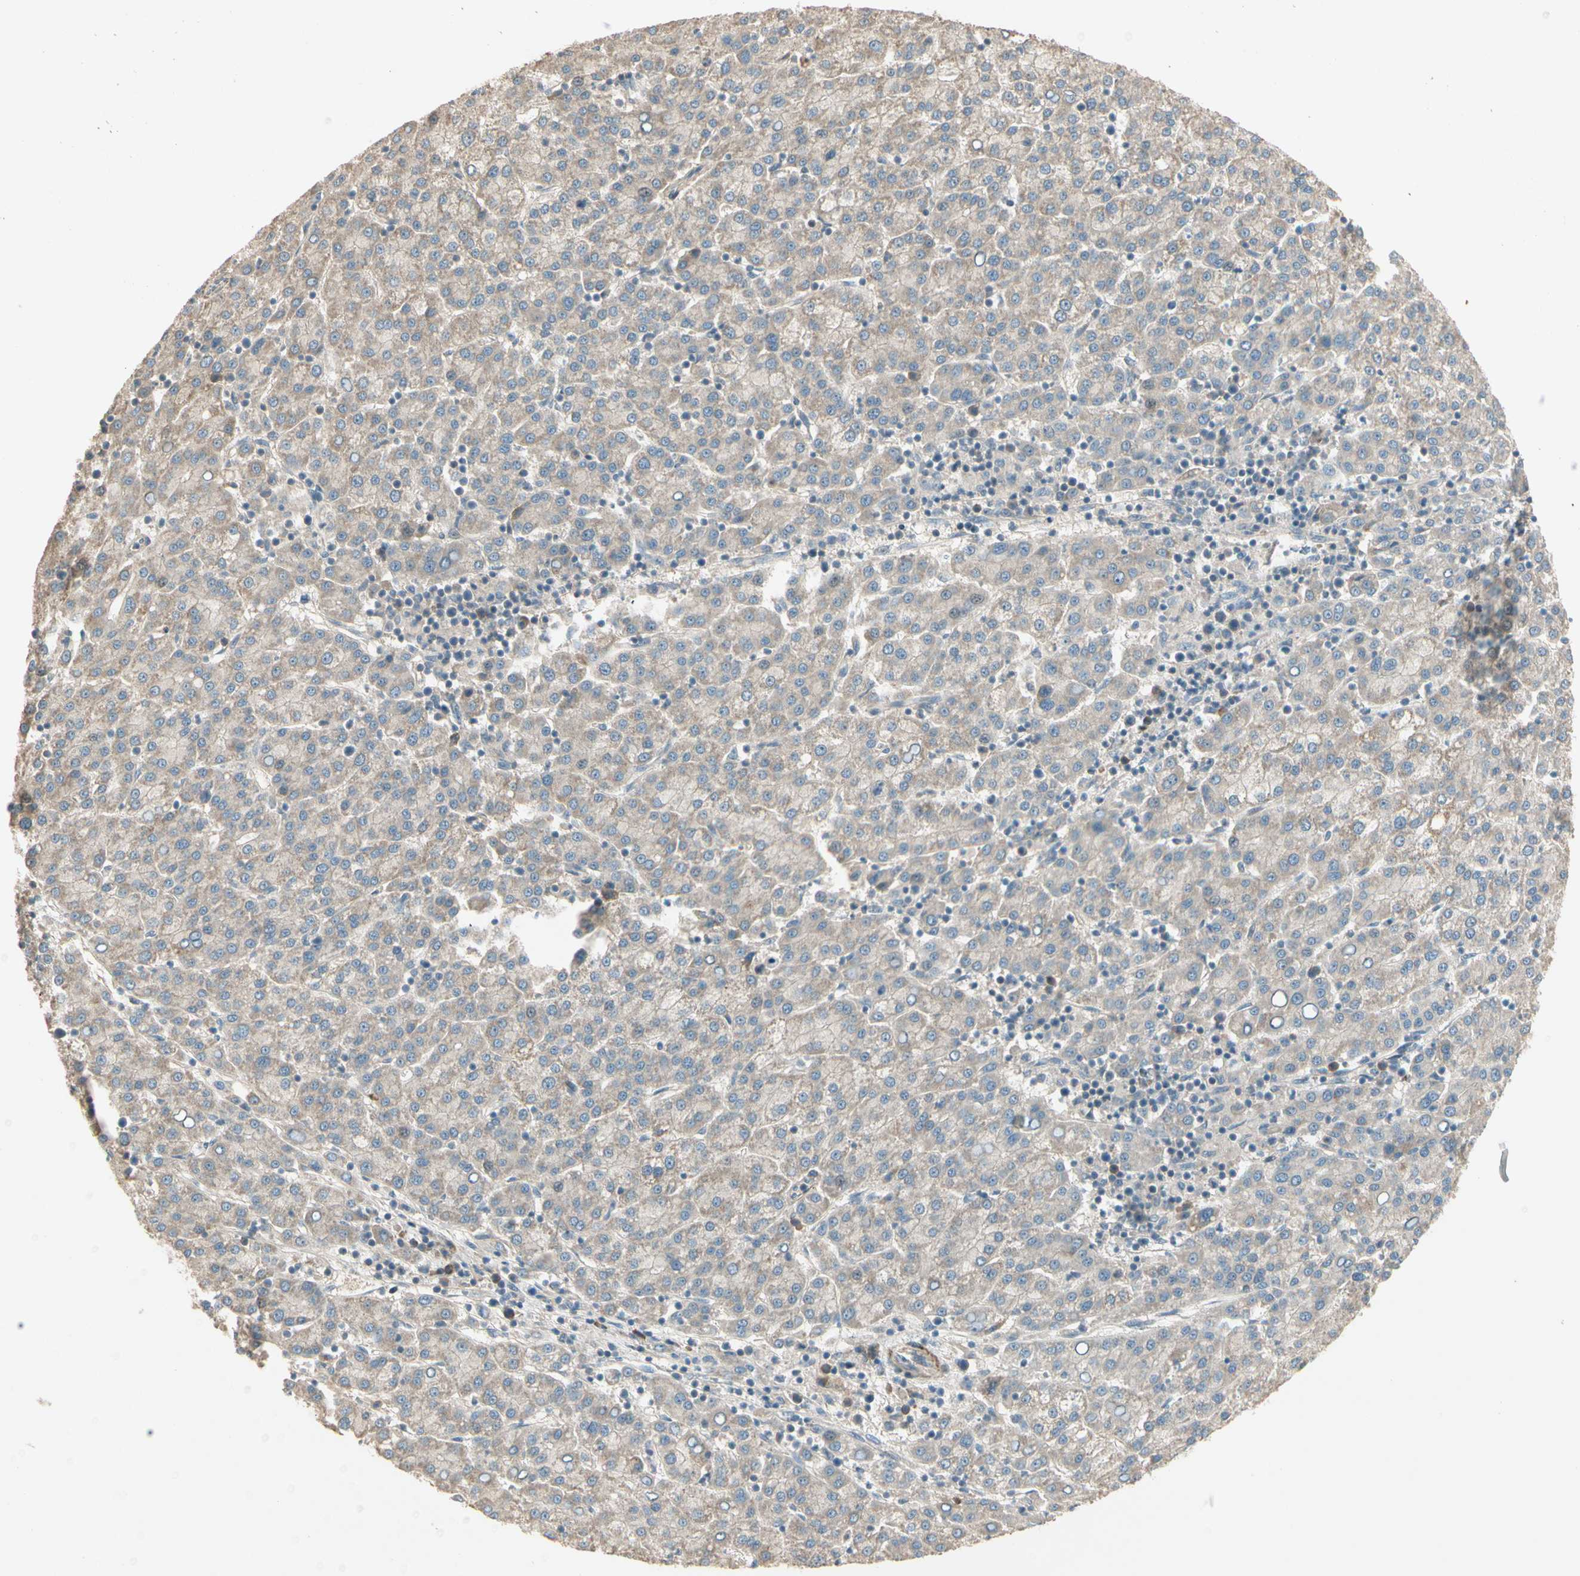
{"staining": {"intensity": "weak", "quantity": ">75%", "location": "cytoplasmic/membranous"}, "tissue": "liver cancer", "cell_type": "Tumor cells", "image_type": "cancer", "snomed": [{"axis": "morphology", "description": "Carcinoma, Hepatocellular, NOS"}, {"axis": "topography", "description": "Liver"}], "caption": "This photomicrograph reveals liver cancer stained with IHC to label a protein in brown. The cytoplasmic/membranous of tumor cells show weak positivity for the protein. Nuclei are counter-stained blue.", "gene": "ACVR1", "patient": {"sex": "female", "age": 58}}